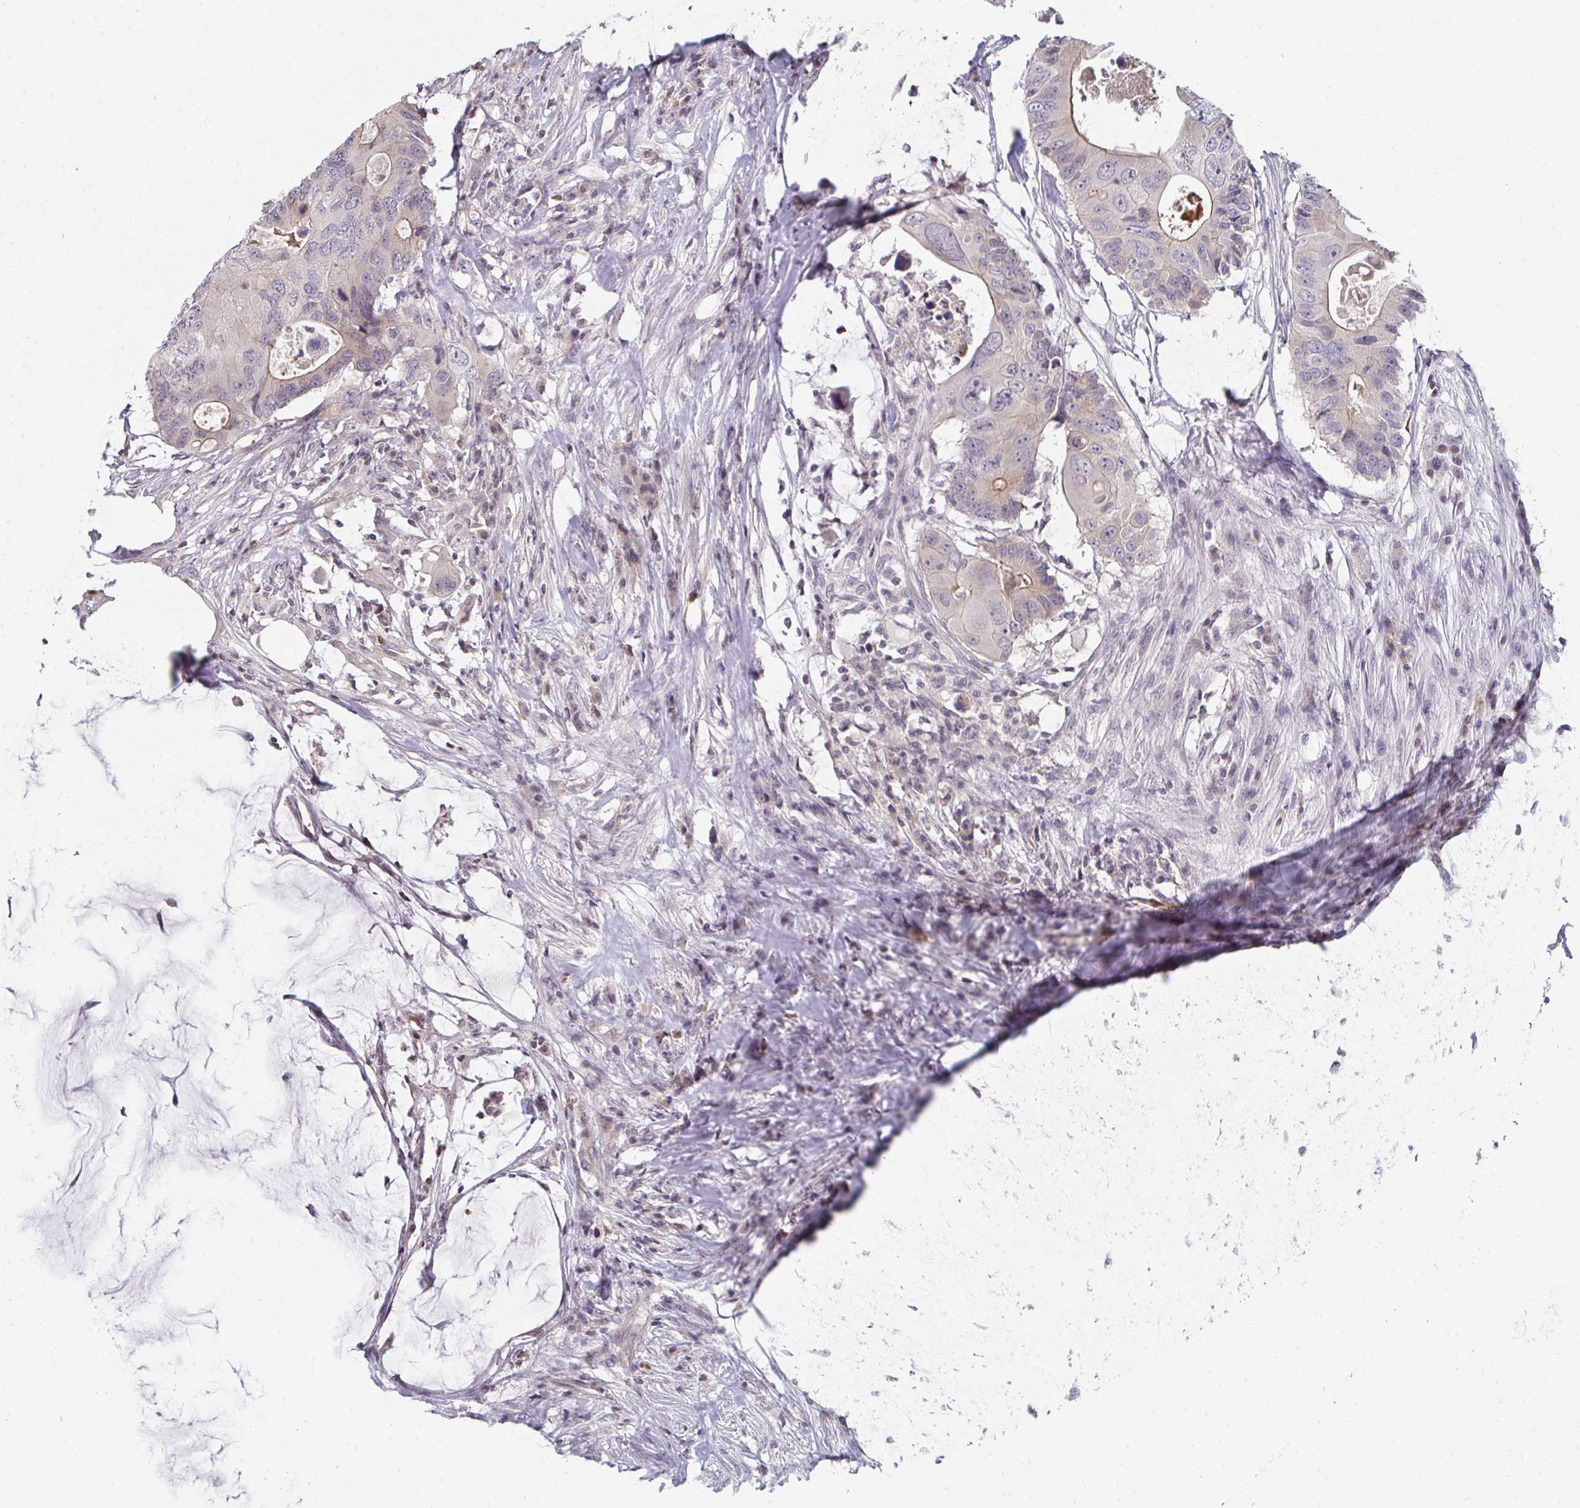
{"staining": {"intensity": "weak", "quantity": "<25%", "location": "cytoplasmic/membranous"}, "tissue": "colorectal cancer", "cell_type": "Tumor cells", "image_type": "cancer", "snomed": [{"axis": "morphology", "description": "Adenocarcinoma, NOS"}, {"axis": "topography", "description": "Colon"}], "caption": "An immunohistochemistry (IHC) histopathology image of colorectal cancer (adenocarcinoma) is shown. There is no staining in tumor cells of colorectal cancer (adenocarcinoma).", "gene": "ANK3", "patient": {"sex": "male", "age": 71}}